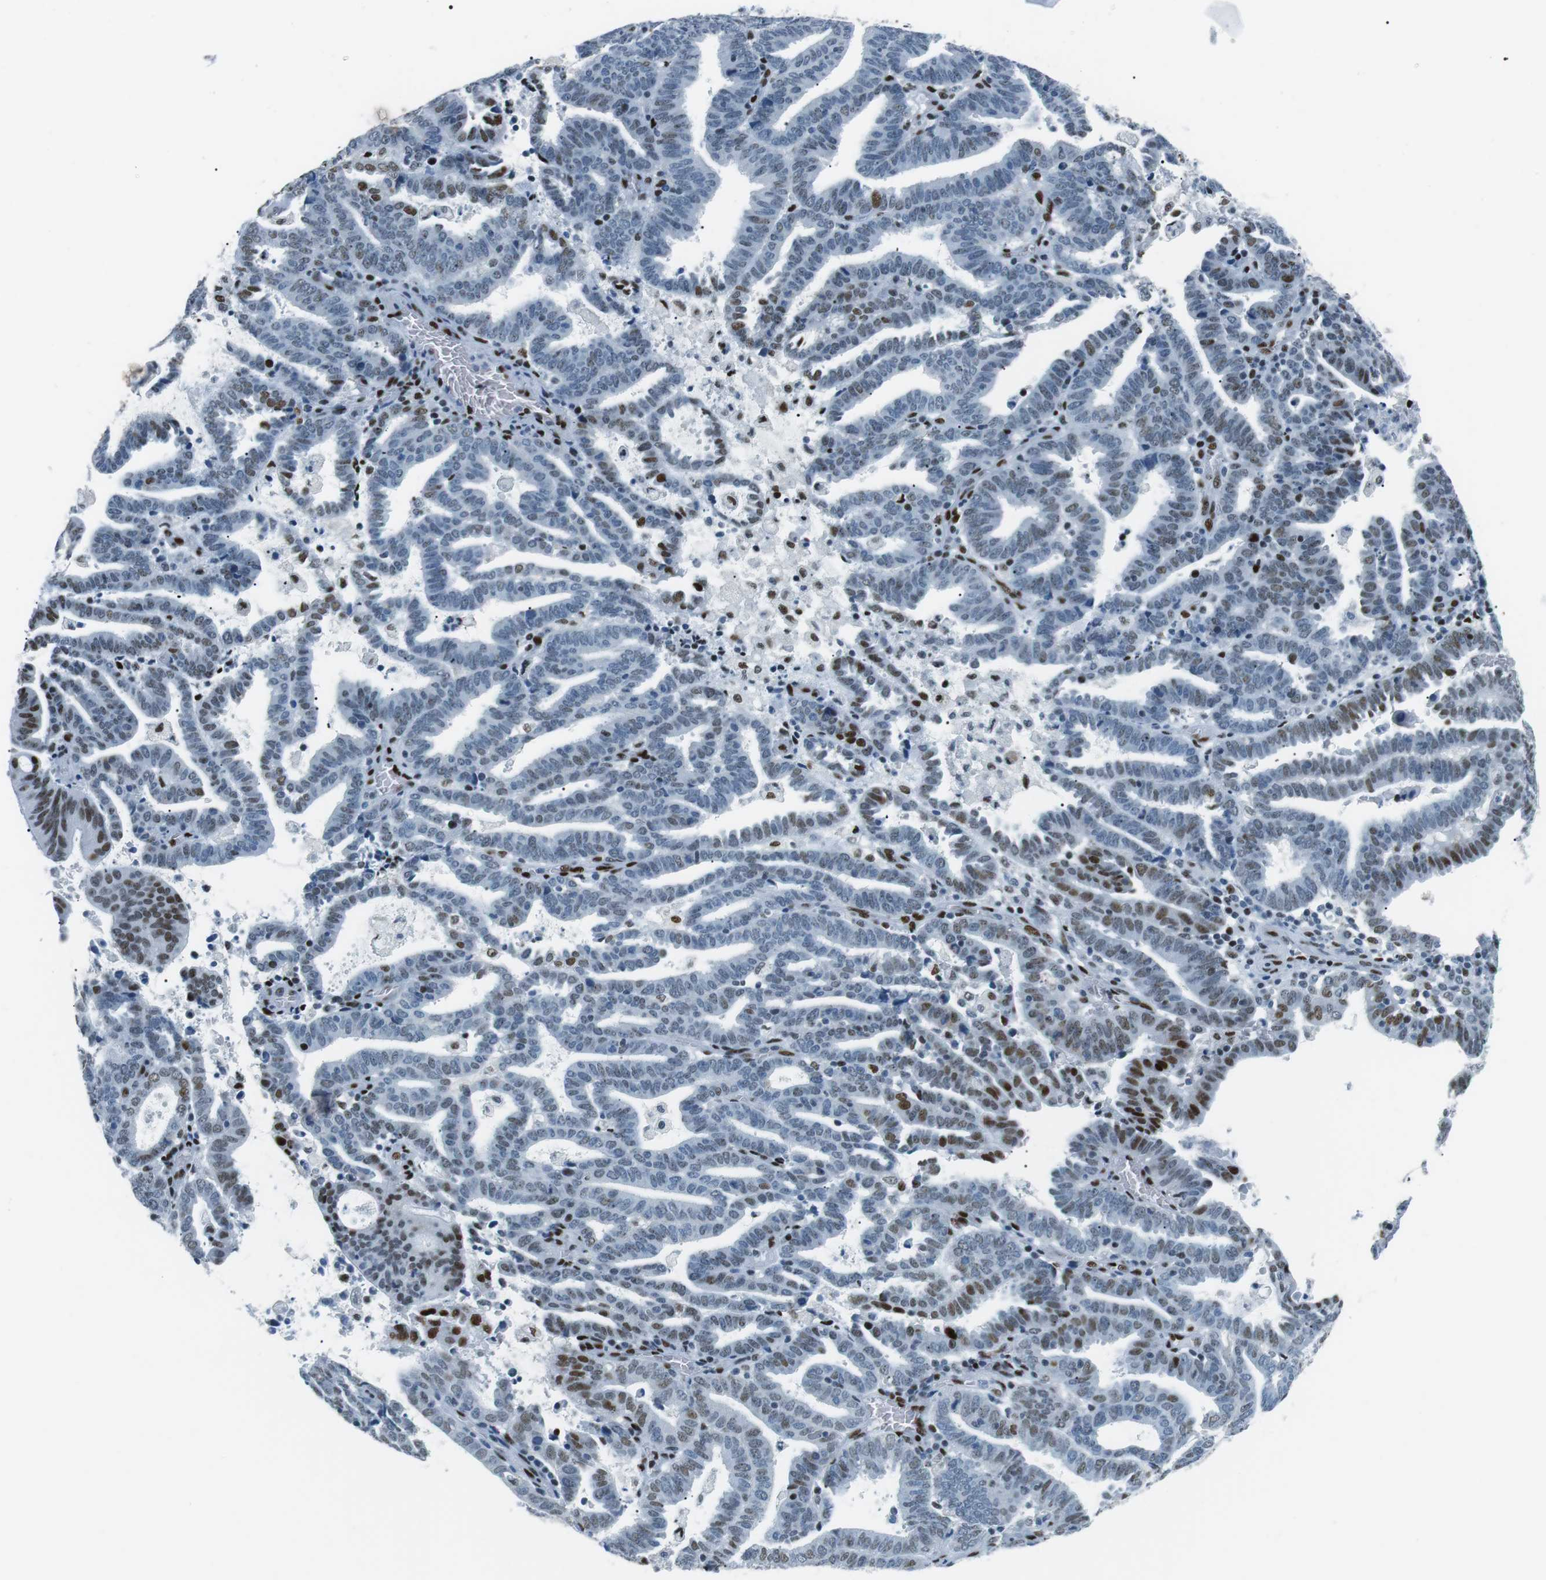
{"staining": {"intensity": "moderate", "quantity": "25%-75%", "location": "nuclear"}, "tissue": "endometrial cancer", "cell_type": "Tumor cells", "image_type": "cancer", "snomed": [{"axis": "morphology", "description": "Adenocarcinoma, NOS"}, {"axis": "topography", "description": "Uterus"}], "caption": "Protein staining of endometrial cancer (adenocarcinoma) tissue displays moderate nuclear staining in about 25%-75% of tumor cells.", "gene": "PML", "patient": {"sex": "female", "age": 83}}